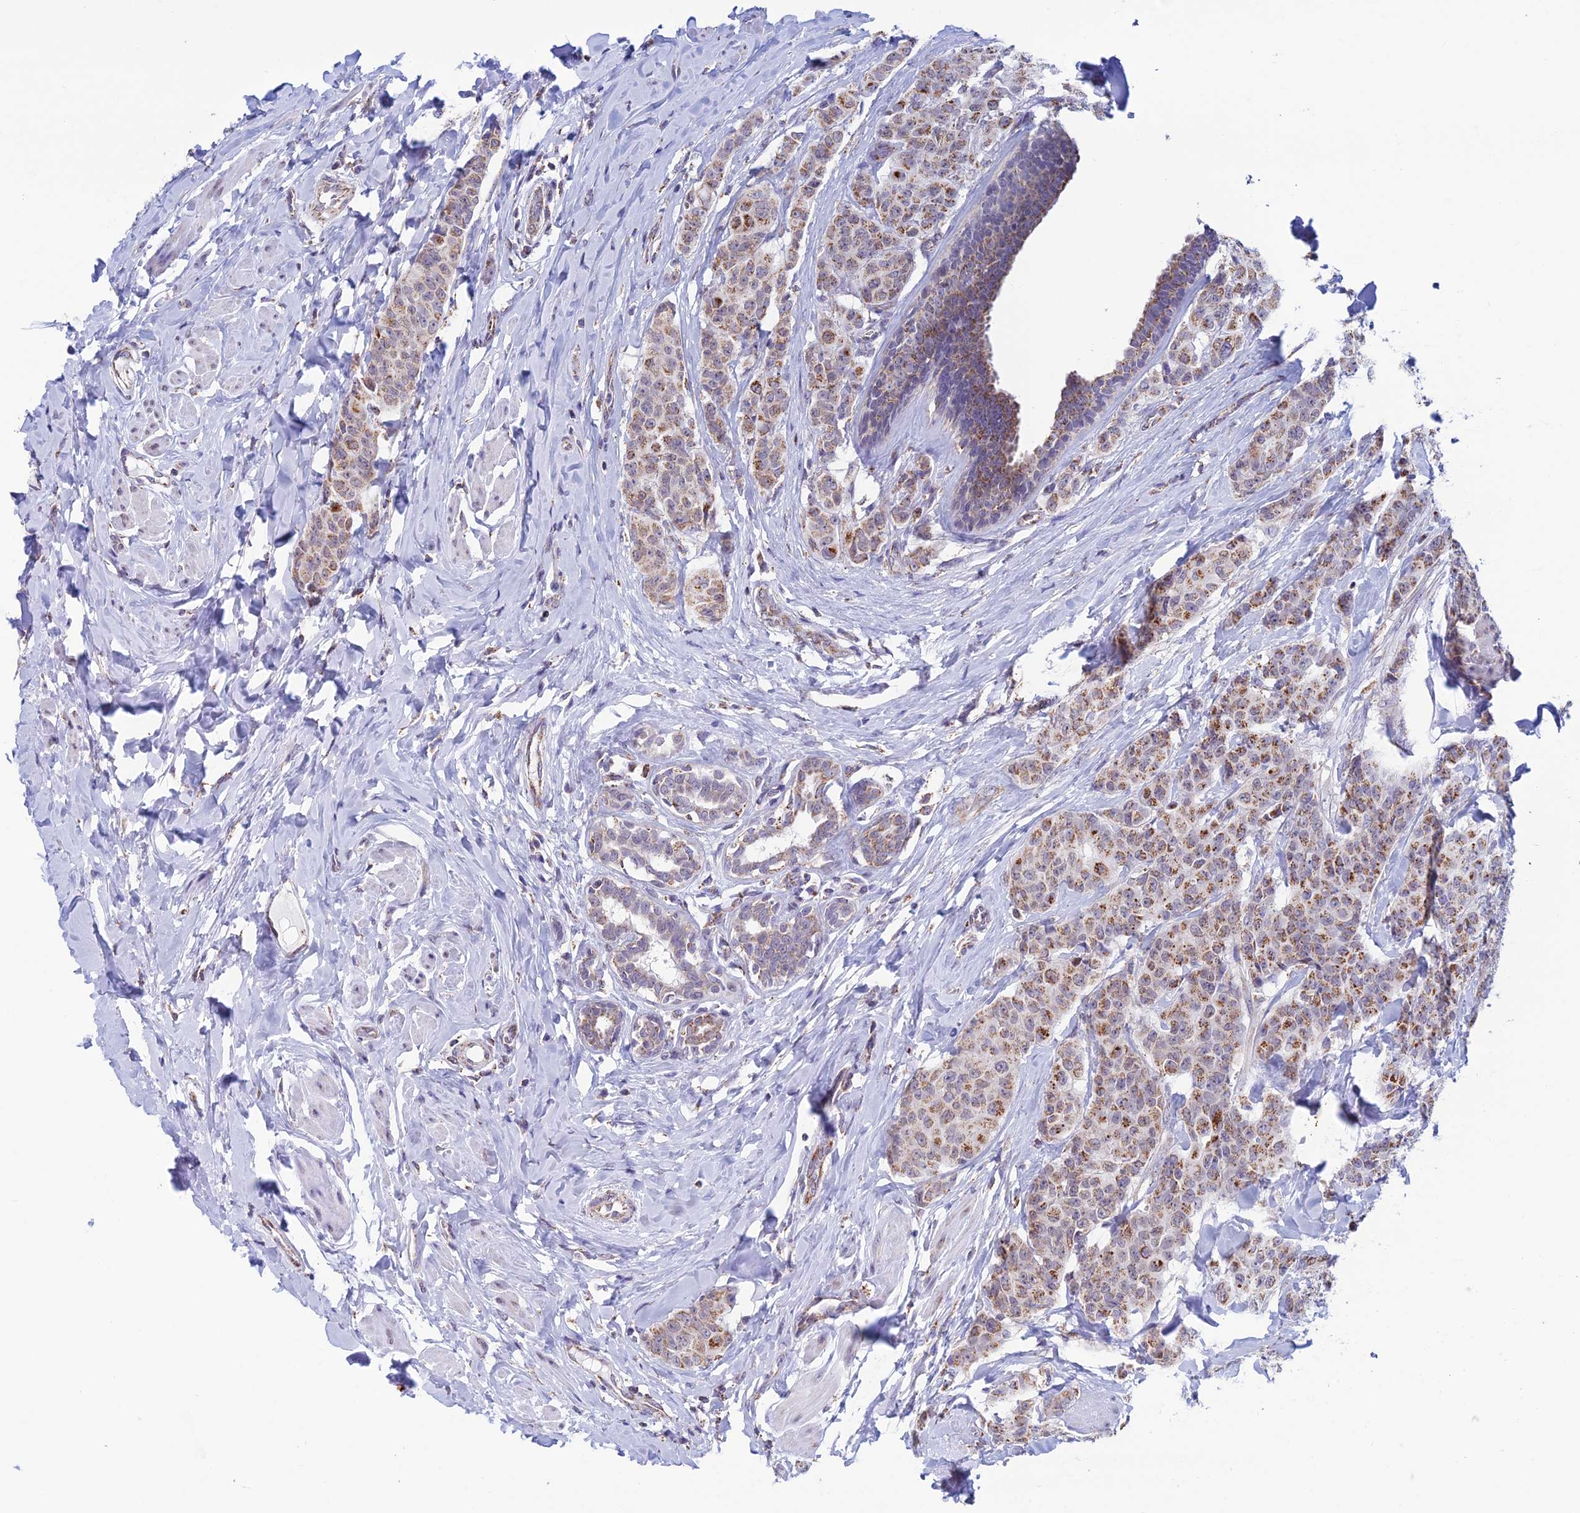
{"staining": {"intensity": "moderate", "quantity": ">75%", "location": "cytoplasmic/membranous"}, "tissue": "breast cancer", "cell_type": "Tumor cells", "image_type": "cancer", "snomed": [{"axis": "morphology", "description": "Duct carcinoma"}, {"axis": "topography", "description": "Breast"}], "caption": "Immunohistochemical staining of human breast intraductal carcinoma reveals medium levels of moderate cytoplasmic/membranous staining in approximately >75% of tumor cells.", "gene": "ZNG1B", "patient": {"sex": "female", "age": 40}}